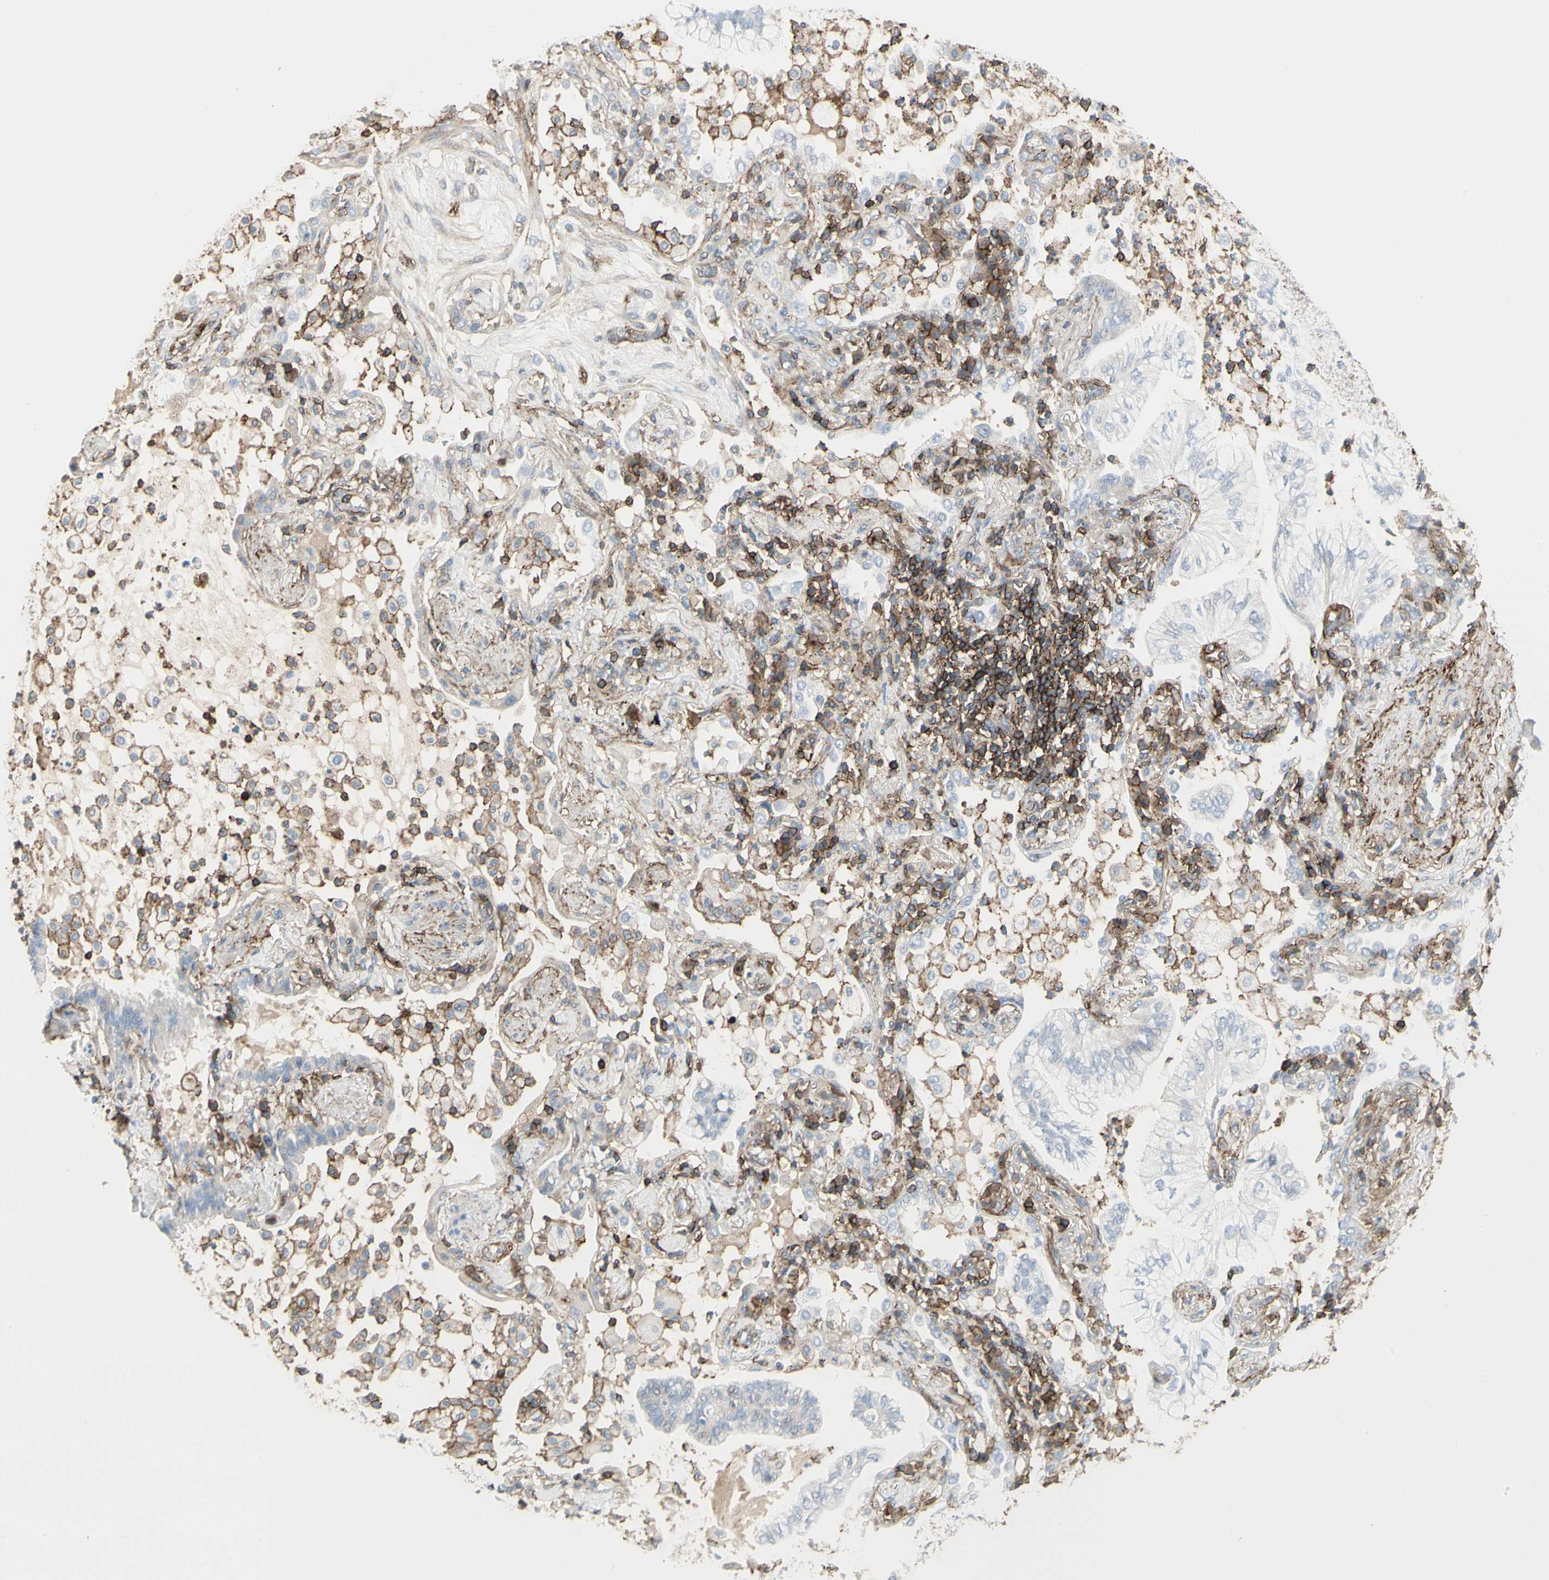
{"staining": {"intensity": "weak", "quantity": "<25%", "location": "cytoplasmic/membranous"}, "tissue": "lung cancer", "cell_type": "Tumor cells", "image_type": "cancer", "snomed": [{"axis": "morphology", "description": "Normal tissue, NOS"}, {"axis": "morphology", "description": "Adenocarcinoma, NOS"}, {"axis": "topography", "description": "Bronchus"}, {"axis": "topography", "description": "Lung"}], "caption": "Tumor cells show no significant protein expression in lung adenocarcinoma.", "gene": "CLEC2B", "patient": {"sex": "female", "age": 70}}